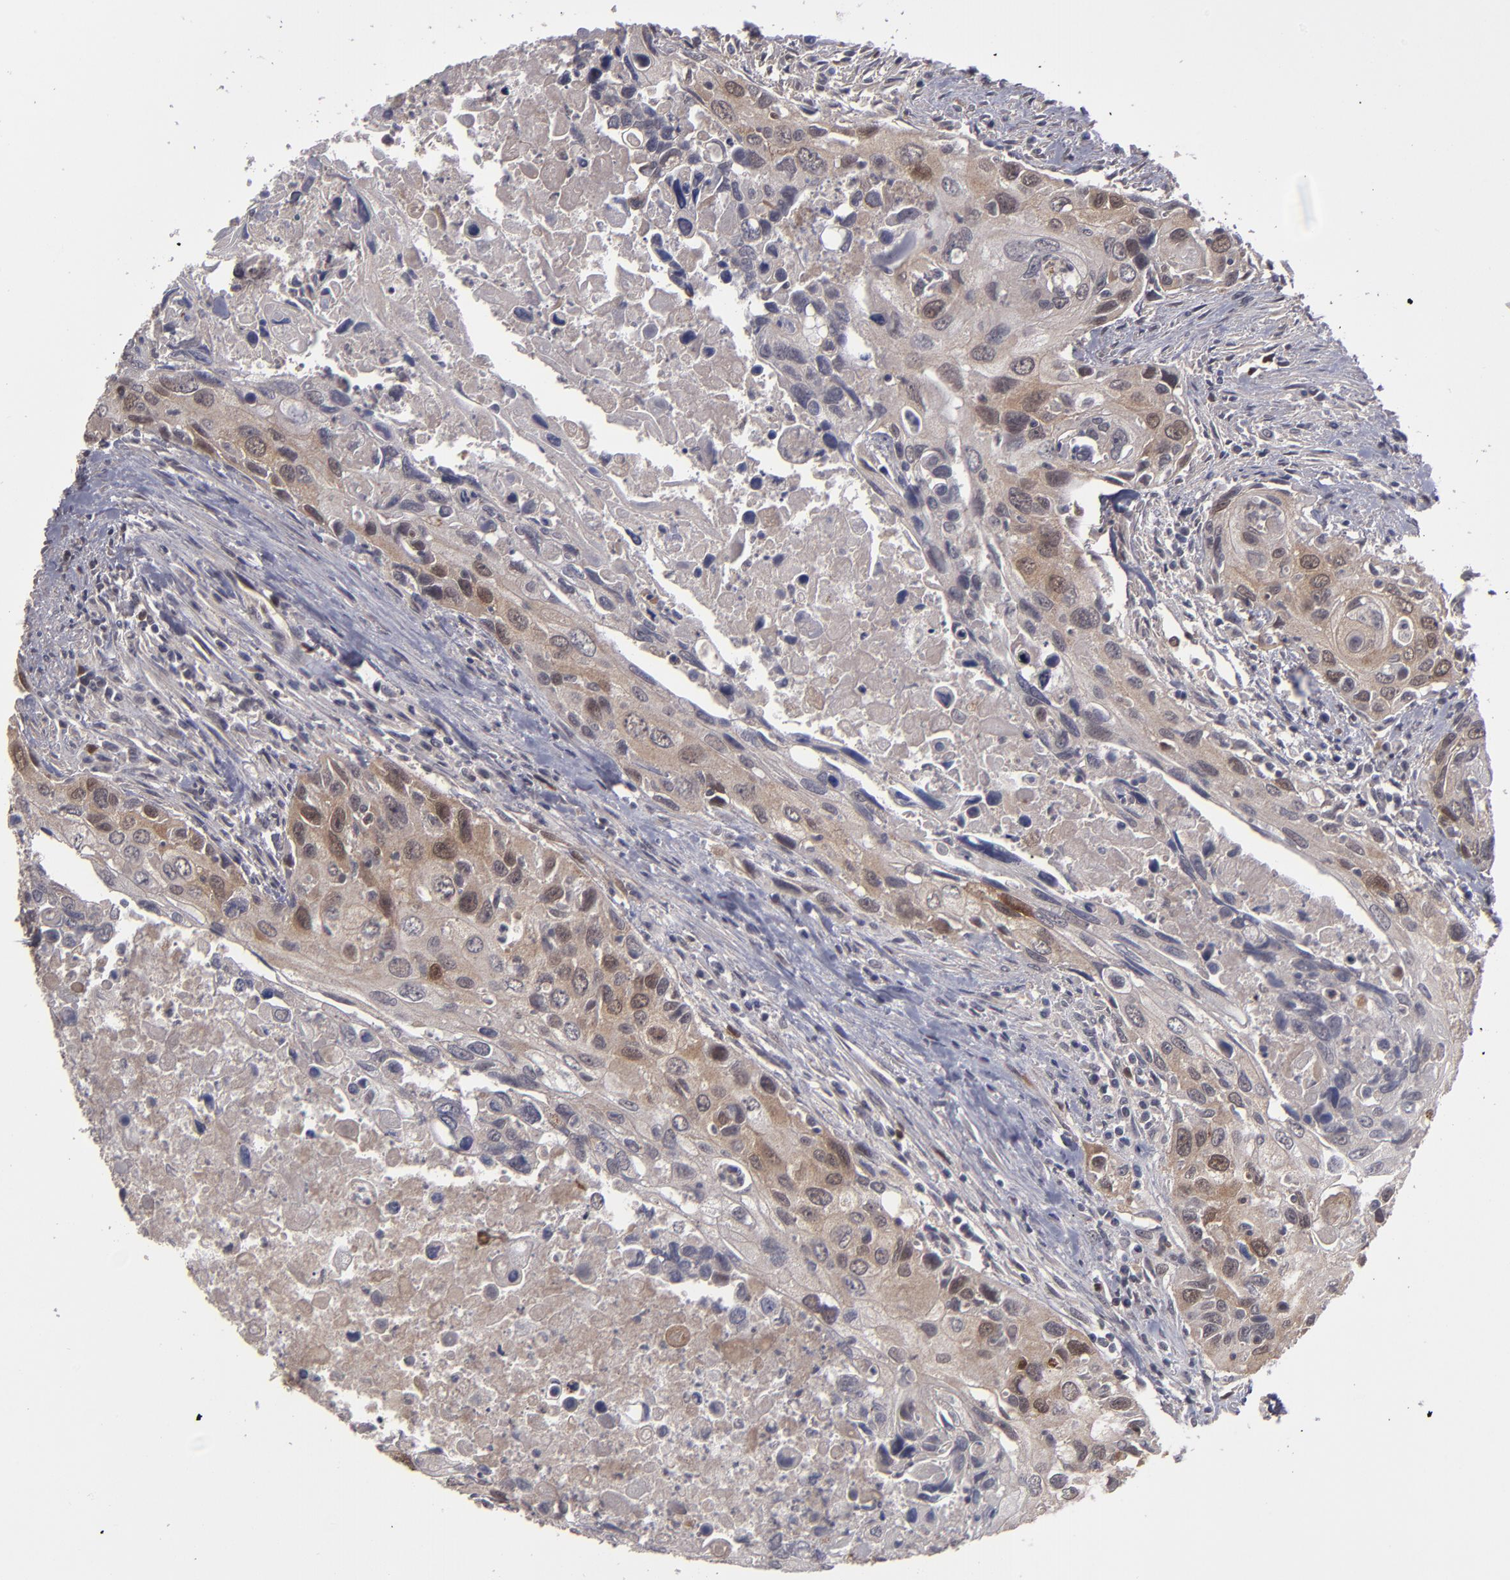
{"staining": {"intensity": "moderate", "quantity": ">75%", "location": "cytoplasmic/membranous,nuclear"}, "tissue": "urothelial cancer", "cell_type": "Tumor cells", "image_type": "cancer", "snomed": [{"axis": "morphology", "description": "Urothelial carcinoma, High grade"}, {"axis": "topography", "description": "Urinary bladder"}], "caption": "Urothelial cancer stained with DAB (3,3'-diaminobenzidine) immunohistochemistry (IHC) shows medium levels of moderate cytoplasmic/membranous and nuclear staining in approximately >75% of tumor cells.", "gene": "TYMS", "patient": {"sex": "male", "age": 71}}